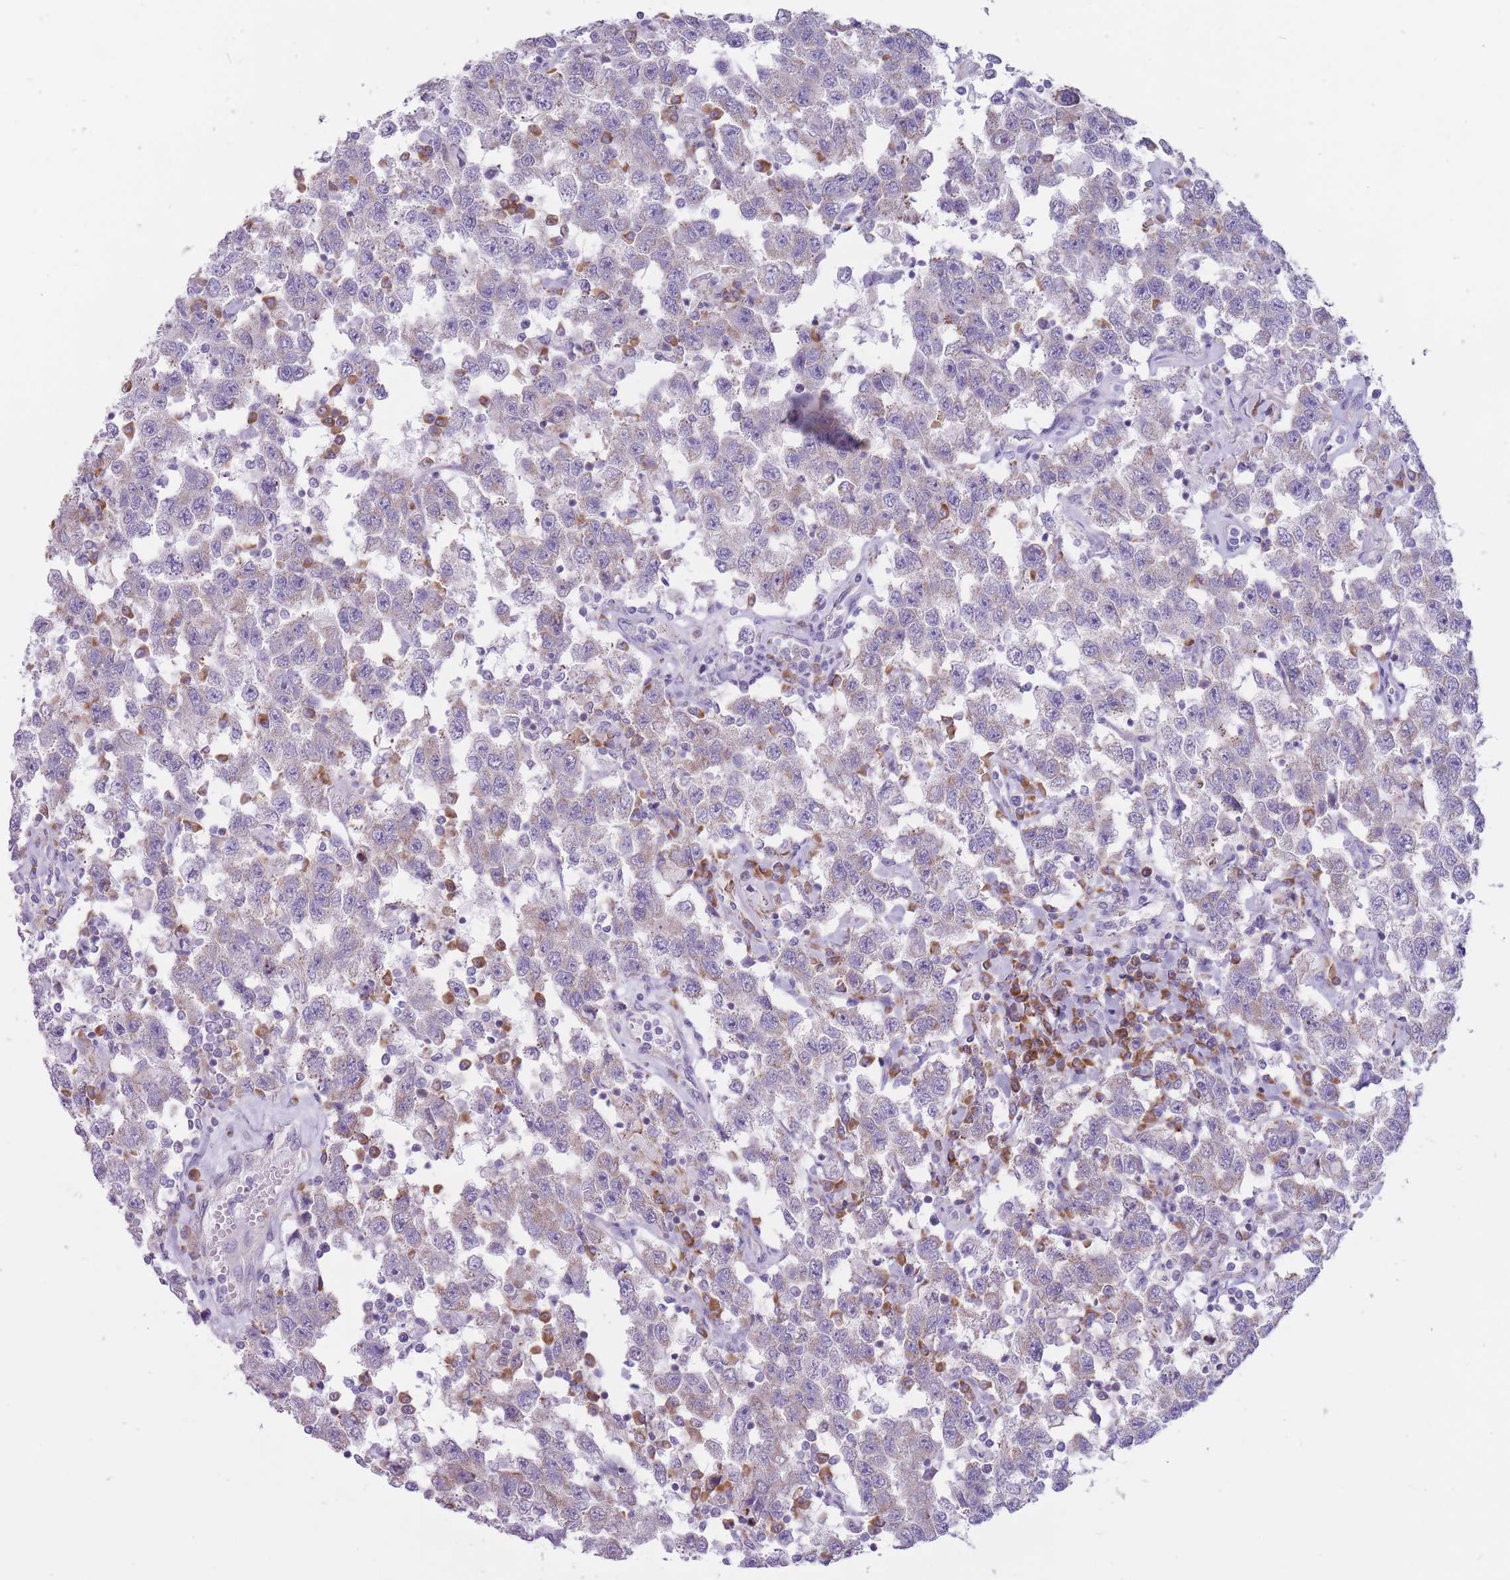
{"staining": {"intensity": "weak", "quantity": "<25%", "location": "cytoplasmic/membranous"}, "tissue": "testis cancer", "cell_type": "Tumor cells", "image_type": "cancer", "snomed": [{"axis": "morphology", "description": "Seminoma, NOS"}, {"axis": "topography", "description": "Testis"}], "caption": "Testis seminoma stained for a protein using immunohistochemistry (IHC) exhibits no staining tumor cells.", "gene": "RPL18", "patient": {"sex": "male", "age": 41}}